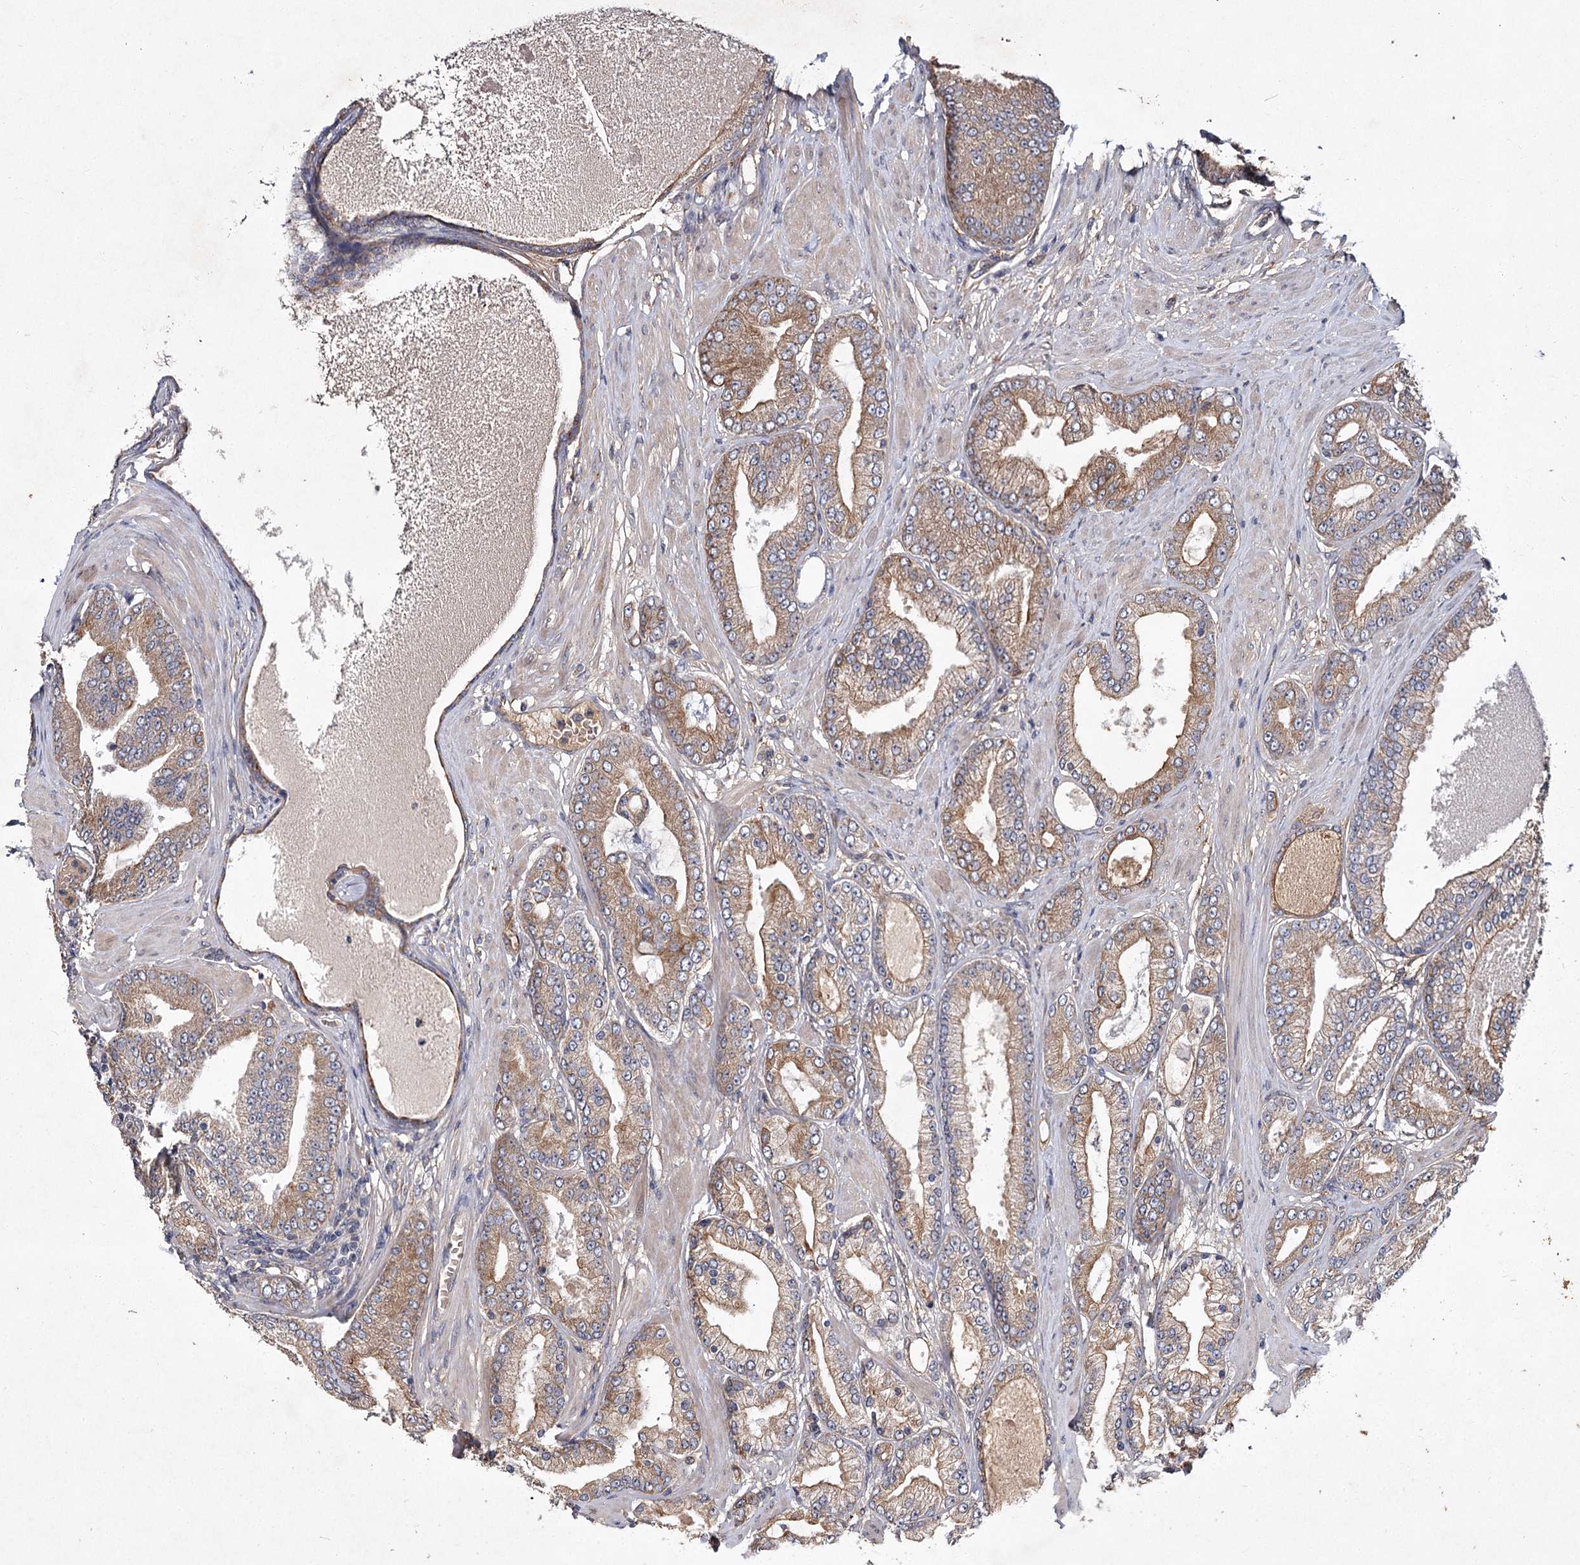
{"staining": {"intensity": "moderate", "quantity": "25%-75%", "location": "cytoplasmic/membranous"}, "tissue": "prostate cancer", "cell_type": "Tumor cells", "image_type": "cancer", "snomed": [{"axis": "morphology", "description": "Adenocarcinoma, High grade"}, {"axis": "topography", "description": "Prostate"}], "caption": "Brown immunohistochemical staining in human prostate cancer exhibits moderate cytoplasmic/membranous expression in approximately 25%-75% of tumor cells.", "gene": "MFN1", "patient": {"sex": "male", "age": 59}}